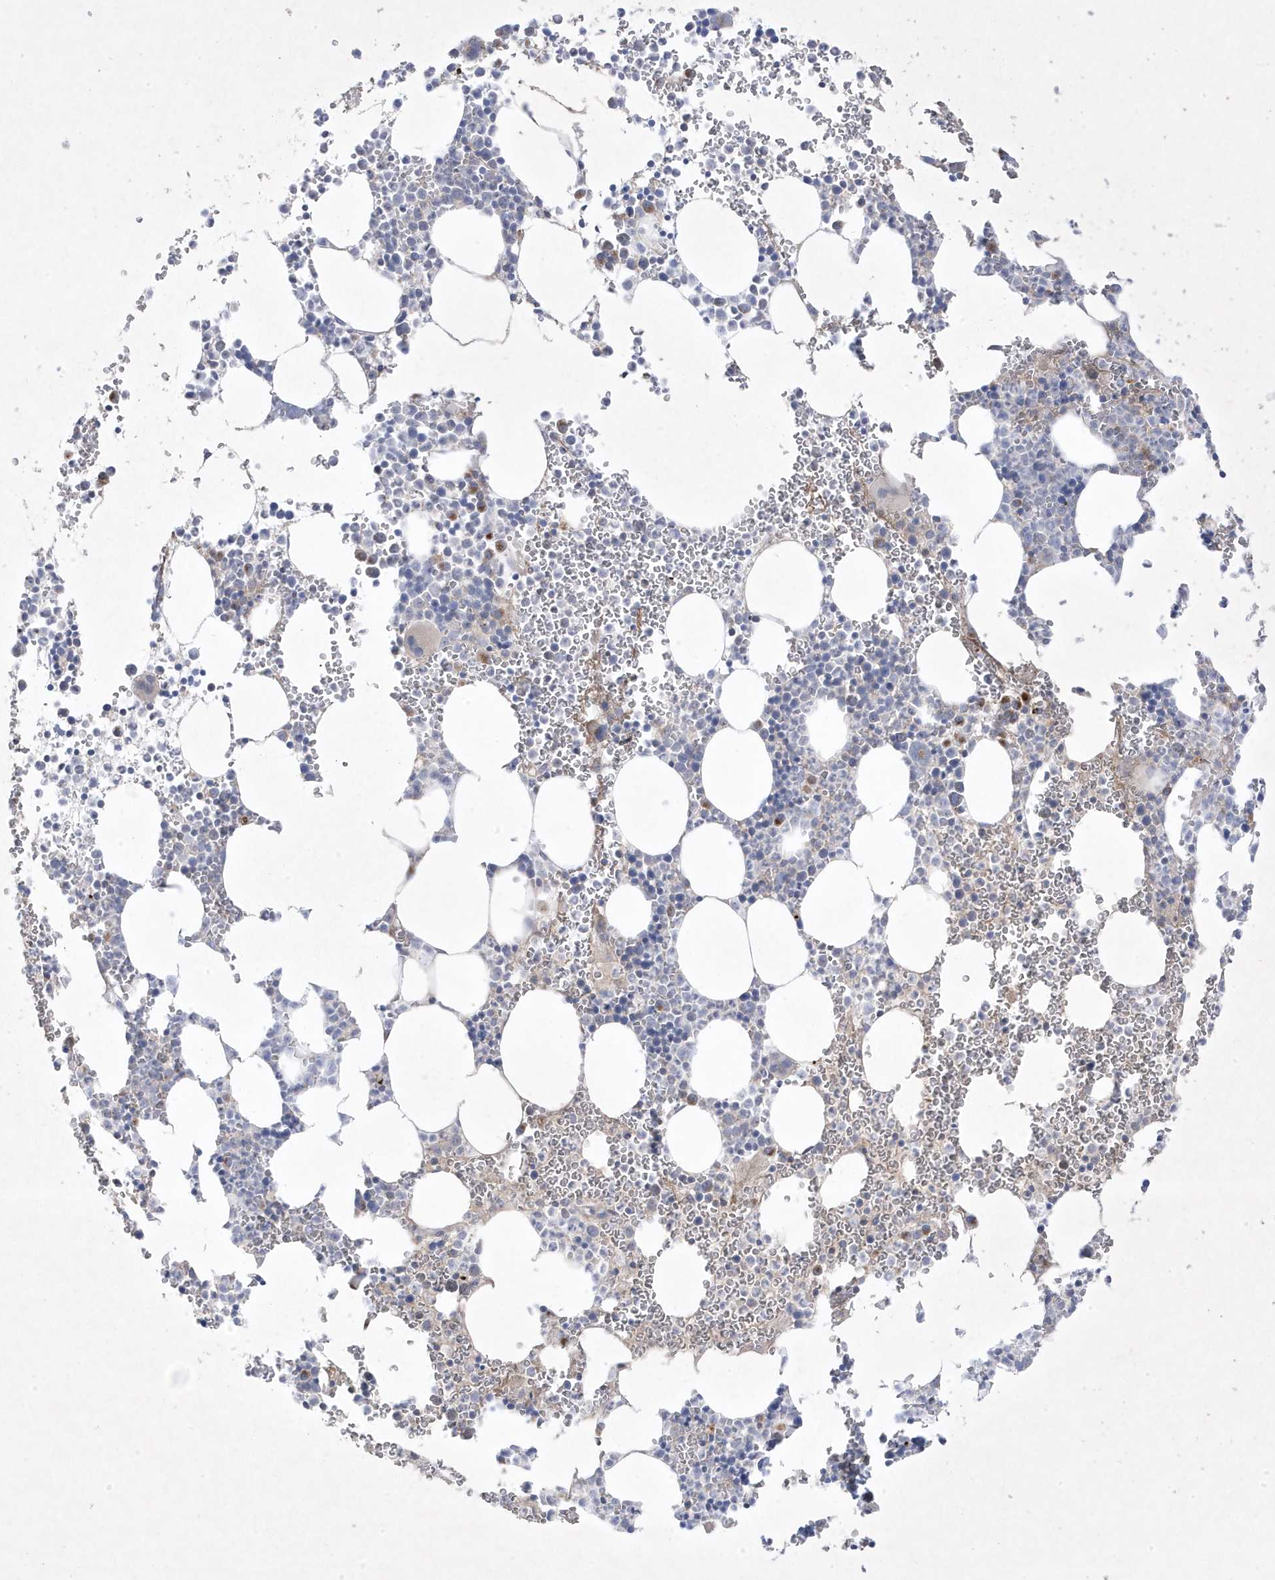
{"staining": {"intensity": "weak", "quantity": "<25%", "location": "cytoplasmic/membranous"}, "tissue": "bone marrow", "cell_type": "Hematopoietic cells", "image_type": "normal", "snomed": [{"axis": "morphology", "description": "Normal tissue, NOS"}, {"axis": "topography", "description": "Bone marrow"}], "caption": "The photomicrograph shows no significant staining in hematopoietic cells of bone marrow.", "gene": "ADAMTSL3", "patient": {"sex": "female", "age": 78}}